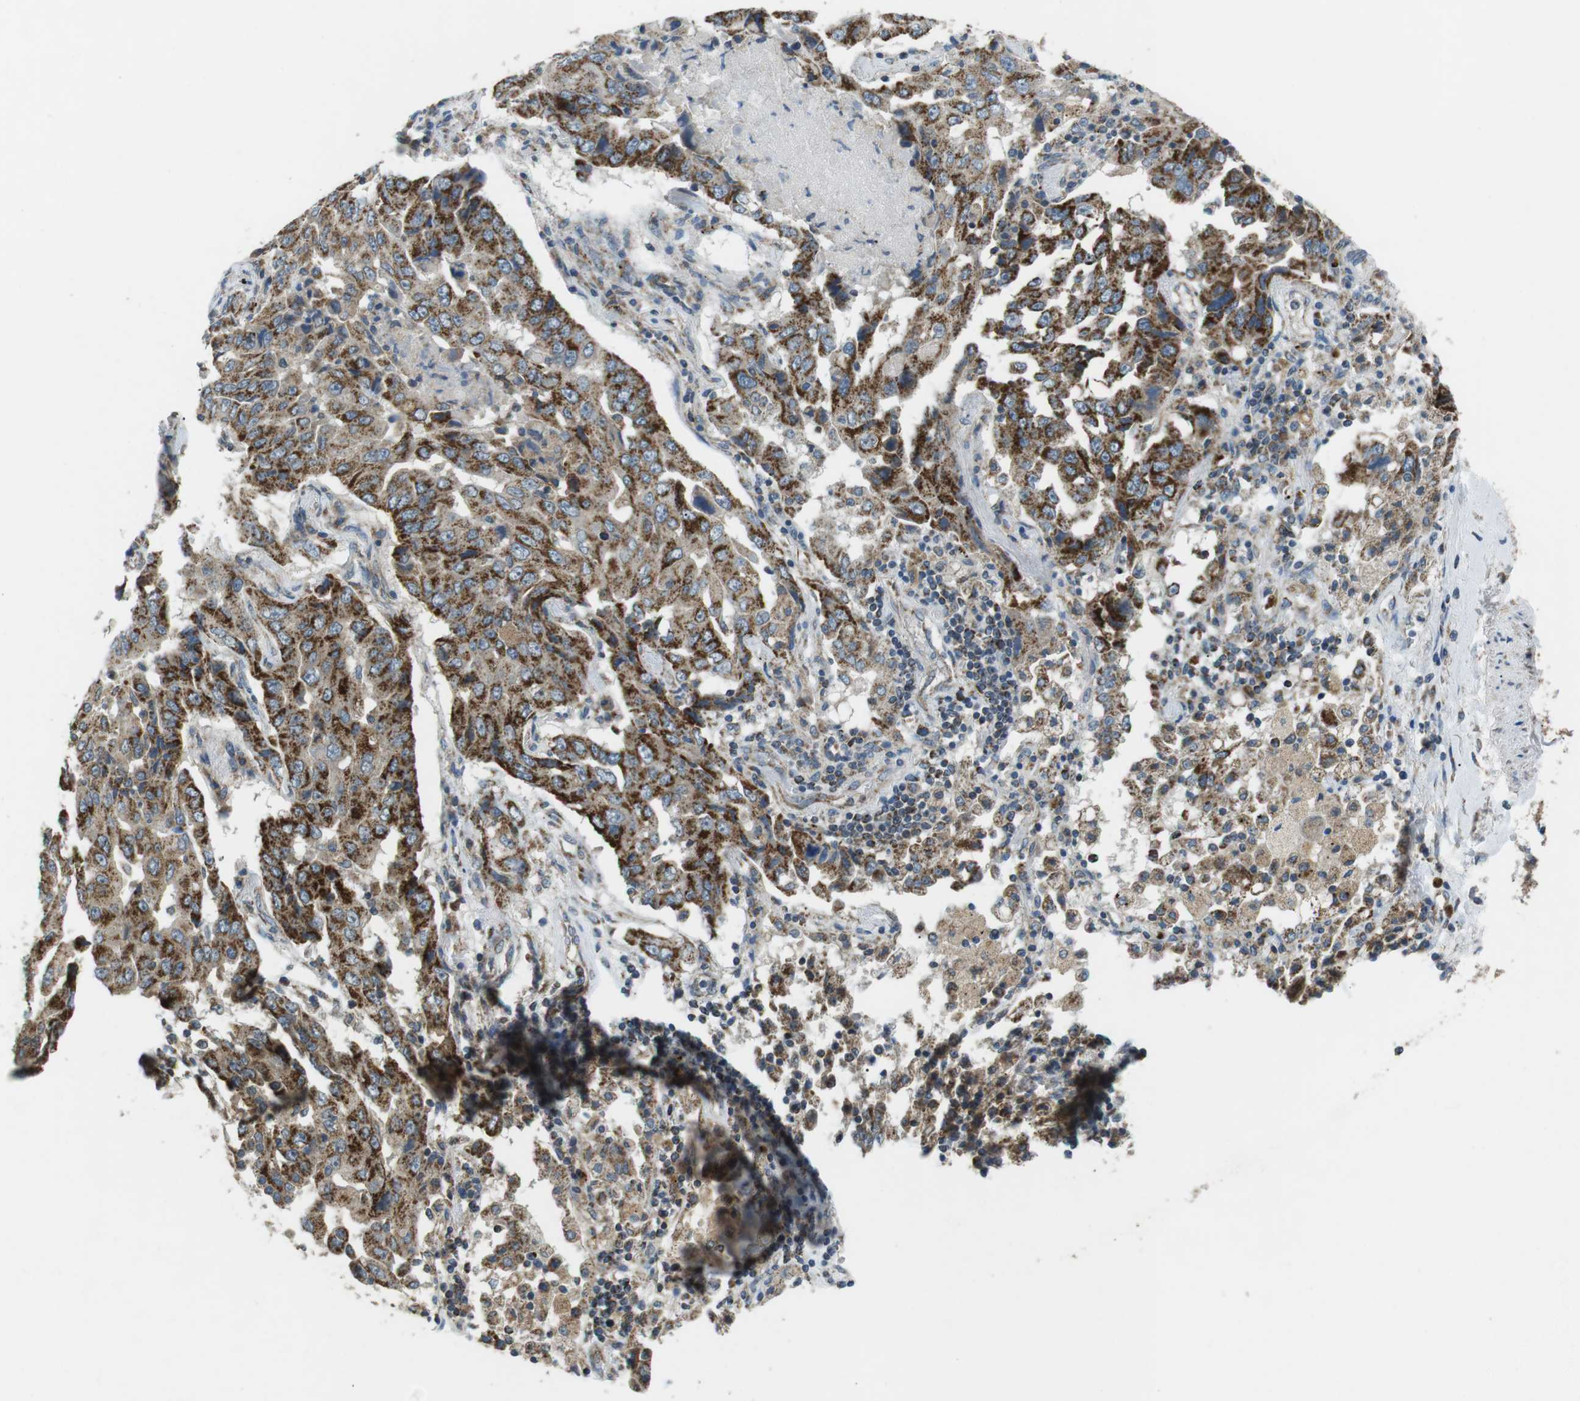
{"staining": {"intensity": "strong", "quantity": ">75%", "location": "cytoplasmic/membranous"}, "tissue": "lung cancer", "cell_type": "Tumor cells", "image_type": "cancer", "snomed": [{"axis": "morphology", "description": "Adenocarcinoma, NOS"}, {"axis": "topography", "description": "Lung"}], "caption": "Approximately >75% of tumor cells in human lung adenocarcinoma exhibit strong cytoplasmic/membranous protein positivity as visualized by brown immunohistochemical staining.", "gene": "BACE1", "patient": {"sex": "female", "age": 65}}